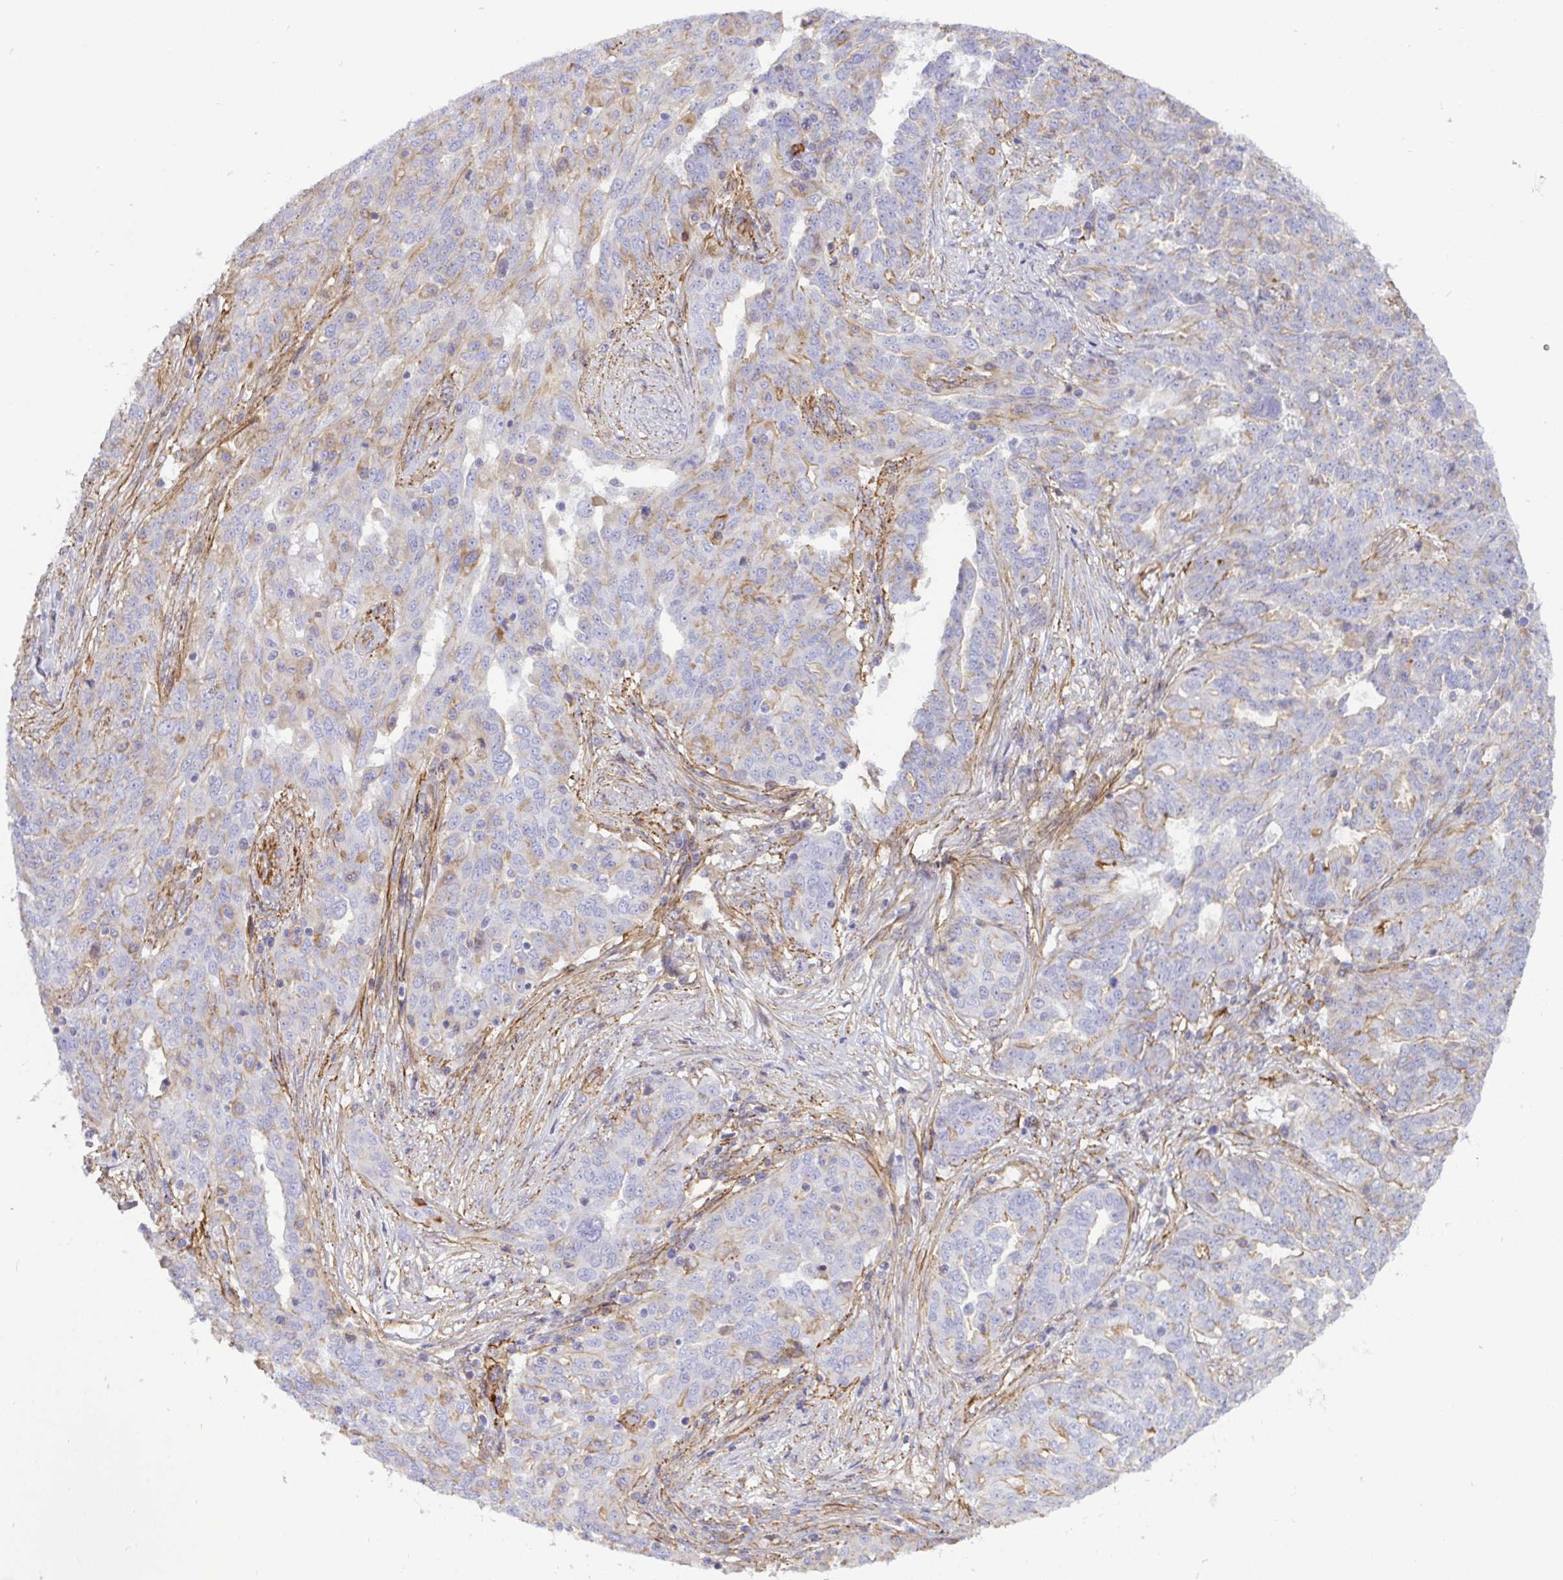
{"staining": {"intensity": "weak", "quantity": "<25%", "location": "cytoplasmic/membranous"}, "tissue": "ovarian cancer", "cell_type": "Tumor cells", "image_type": "cancer", "snomed": [{"axis": "morphology", "description": "Cystadenocarcinoma, serous, NOS"}, {"axis": "topography", "description": "Ovary"}], "caption": "Tumor cells are negative for protein expression in human serous cystadenocarcinoma (ovarian).", "gene": "LIMA1", "patient": {"sex": "female", "age": 67}}